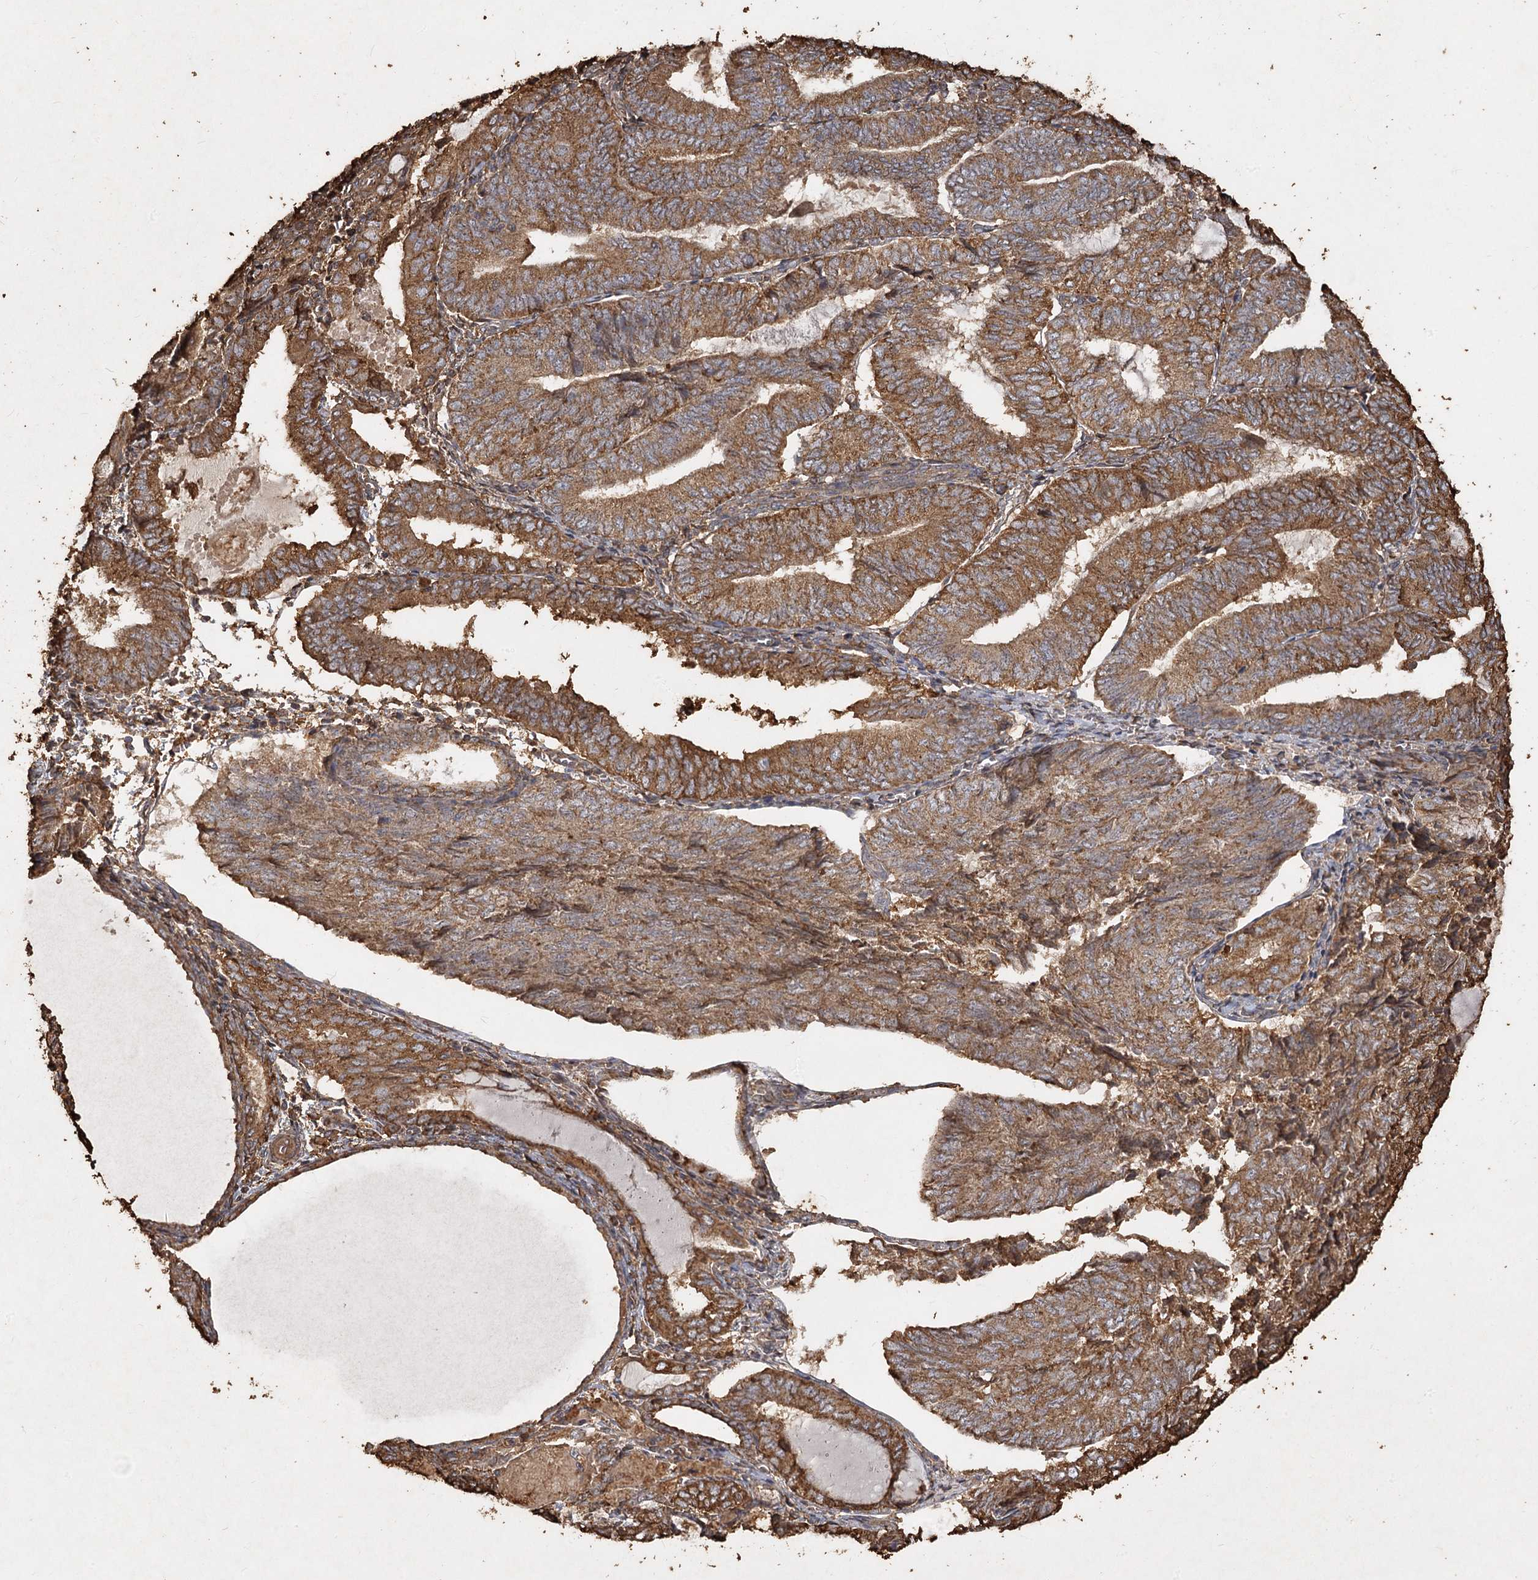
{"staining": {"intensity": "moderate", "quantity": ">75%", "location": "cytoplasmic/membranous"}, "tissue": "endometrial cancer", "cell_type": "Tumor cells", "image_type": "cancer", "snomed": [{"axis": "morphology", "description": "Adenocarcinoma, NOS"}, {"axis": "topography", "description": "Endometrium"}], "caption": "The image displays a brown stain indicating the presence of a protein in the cytoplasmic/membranous of tumor cells in adenocarcinoma (endometrial).", "gene": "PIK3C2A", "patient": {"sex": "female", "age": 81}}